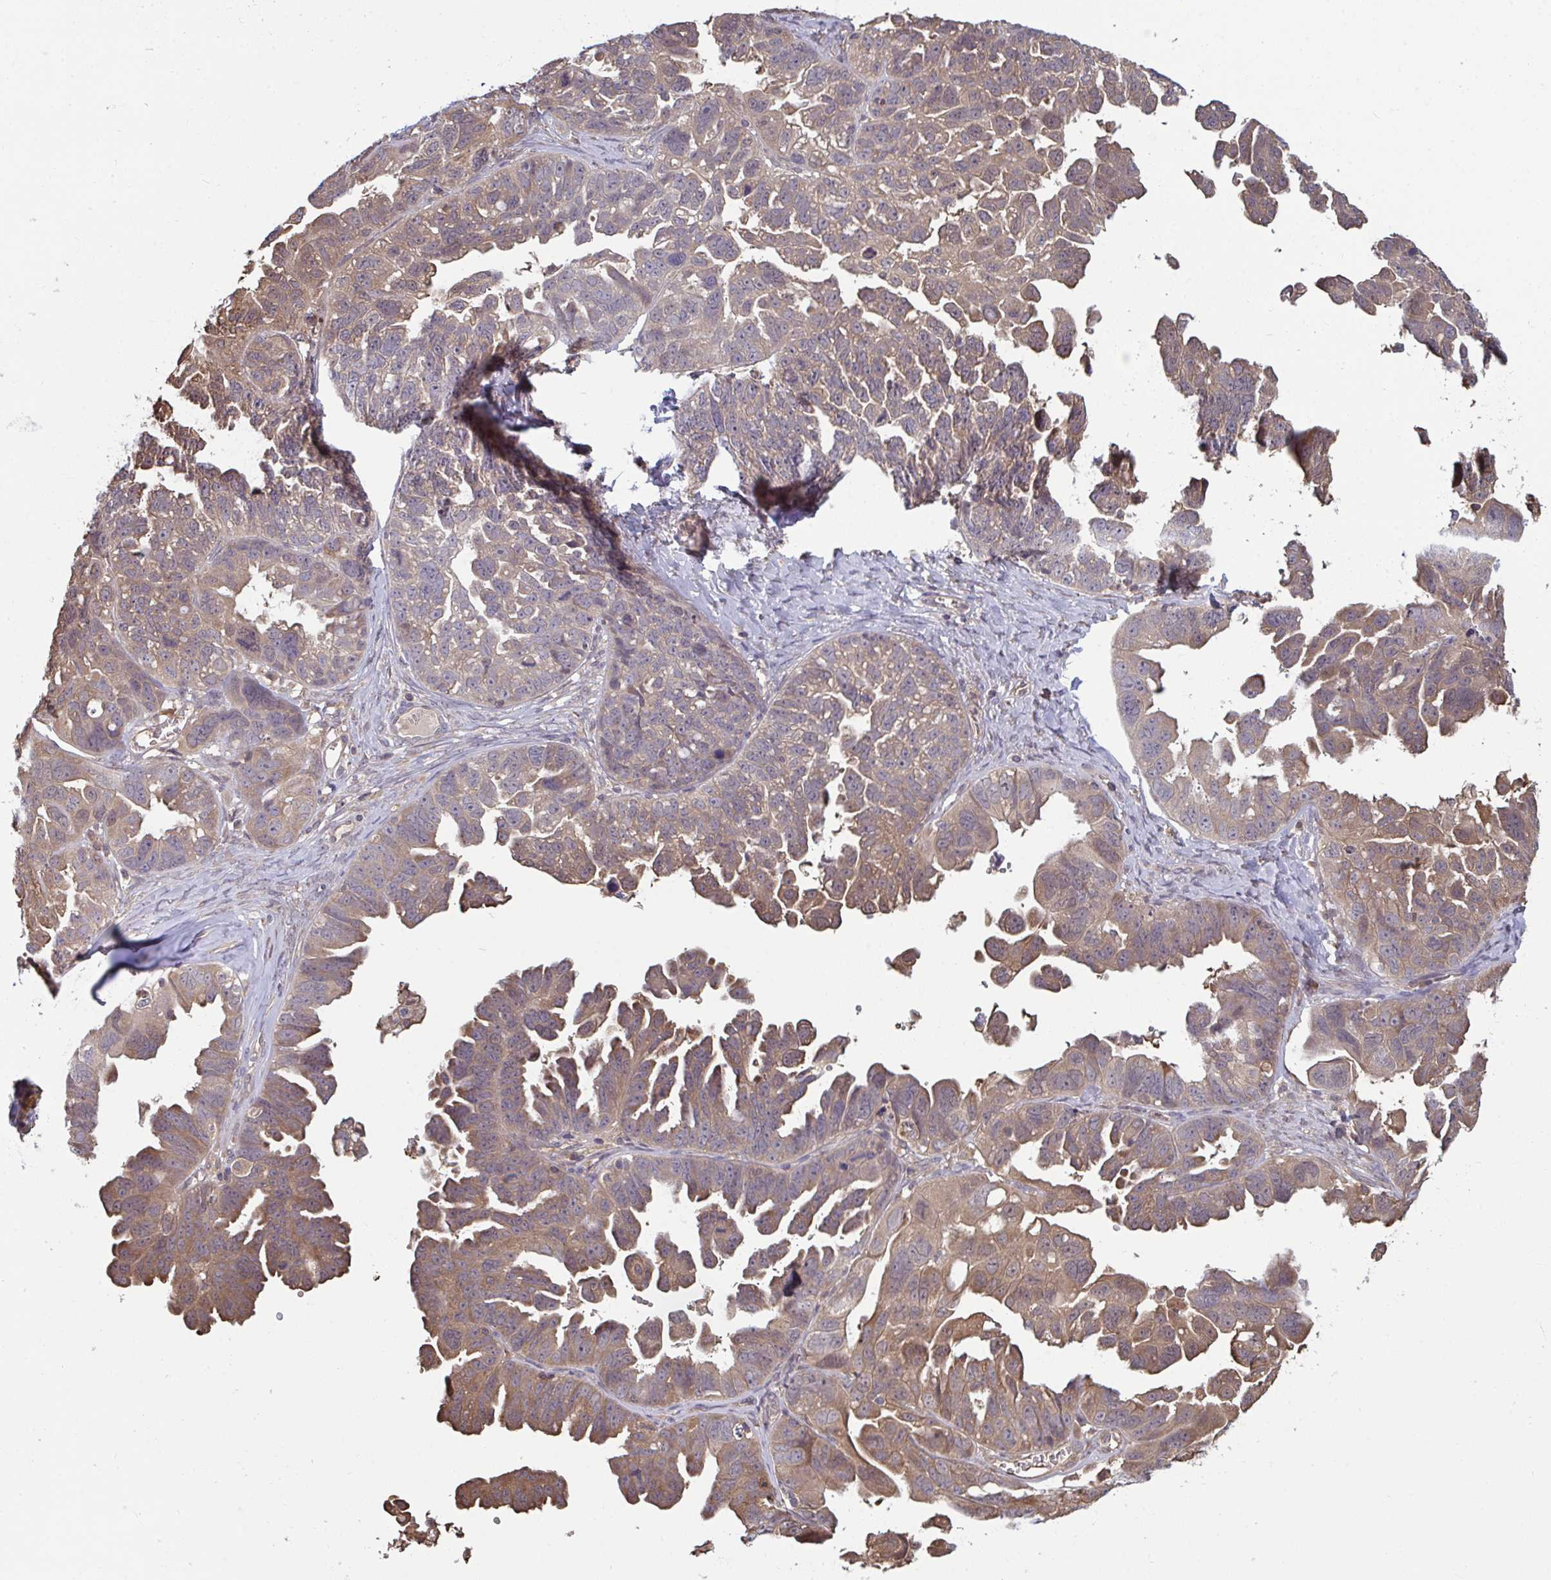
{"staining": {"intensity": "moderate", "quantity": ">75%", "location": "cytoplasmic/membranous"}, "tissue": "ovarian cancer", "cell_type": "Tumor cells", "image_type": "cancer", "snomed": [{"axis": "morphology", "description": "Cystadenocarcinoma, serous, NOS"}, {"axis": "topography", "description": "Ovary"}], "caption": "Ovarian serous cystadenocarcinoma stained for a protein (brown) demonstrates moderate cytoplasmic/membranous positive expression in approximately >75% of tumor cells.", "gene": "TTC9C", "patient": {"sex": "female", "age": 79}}